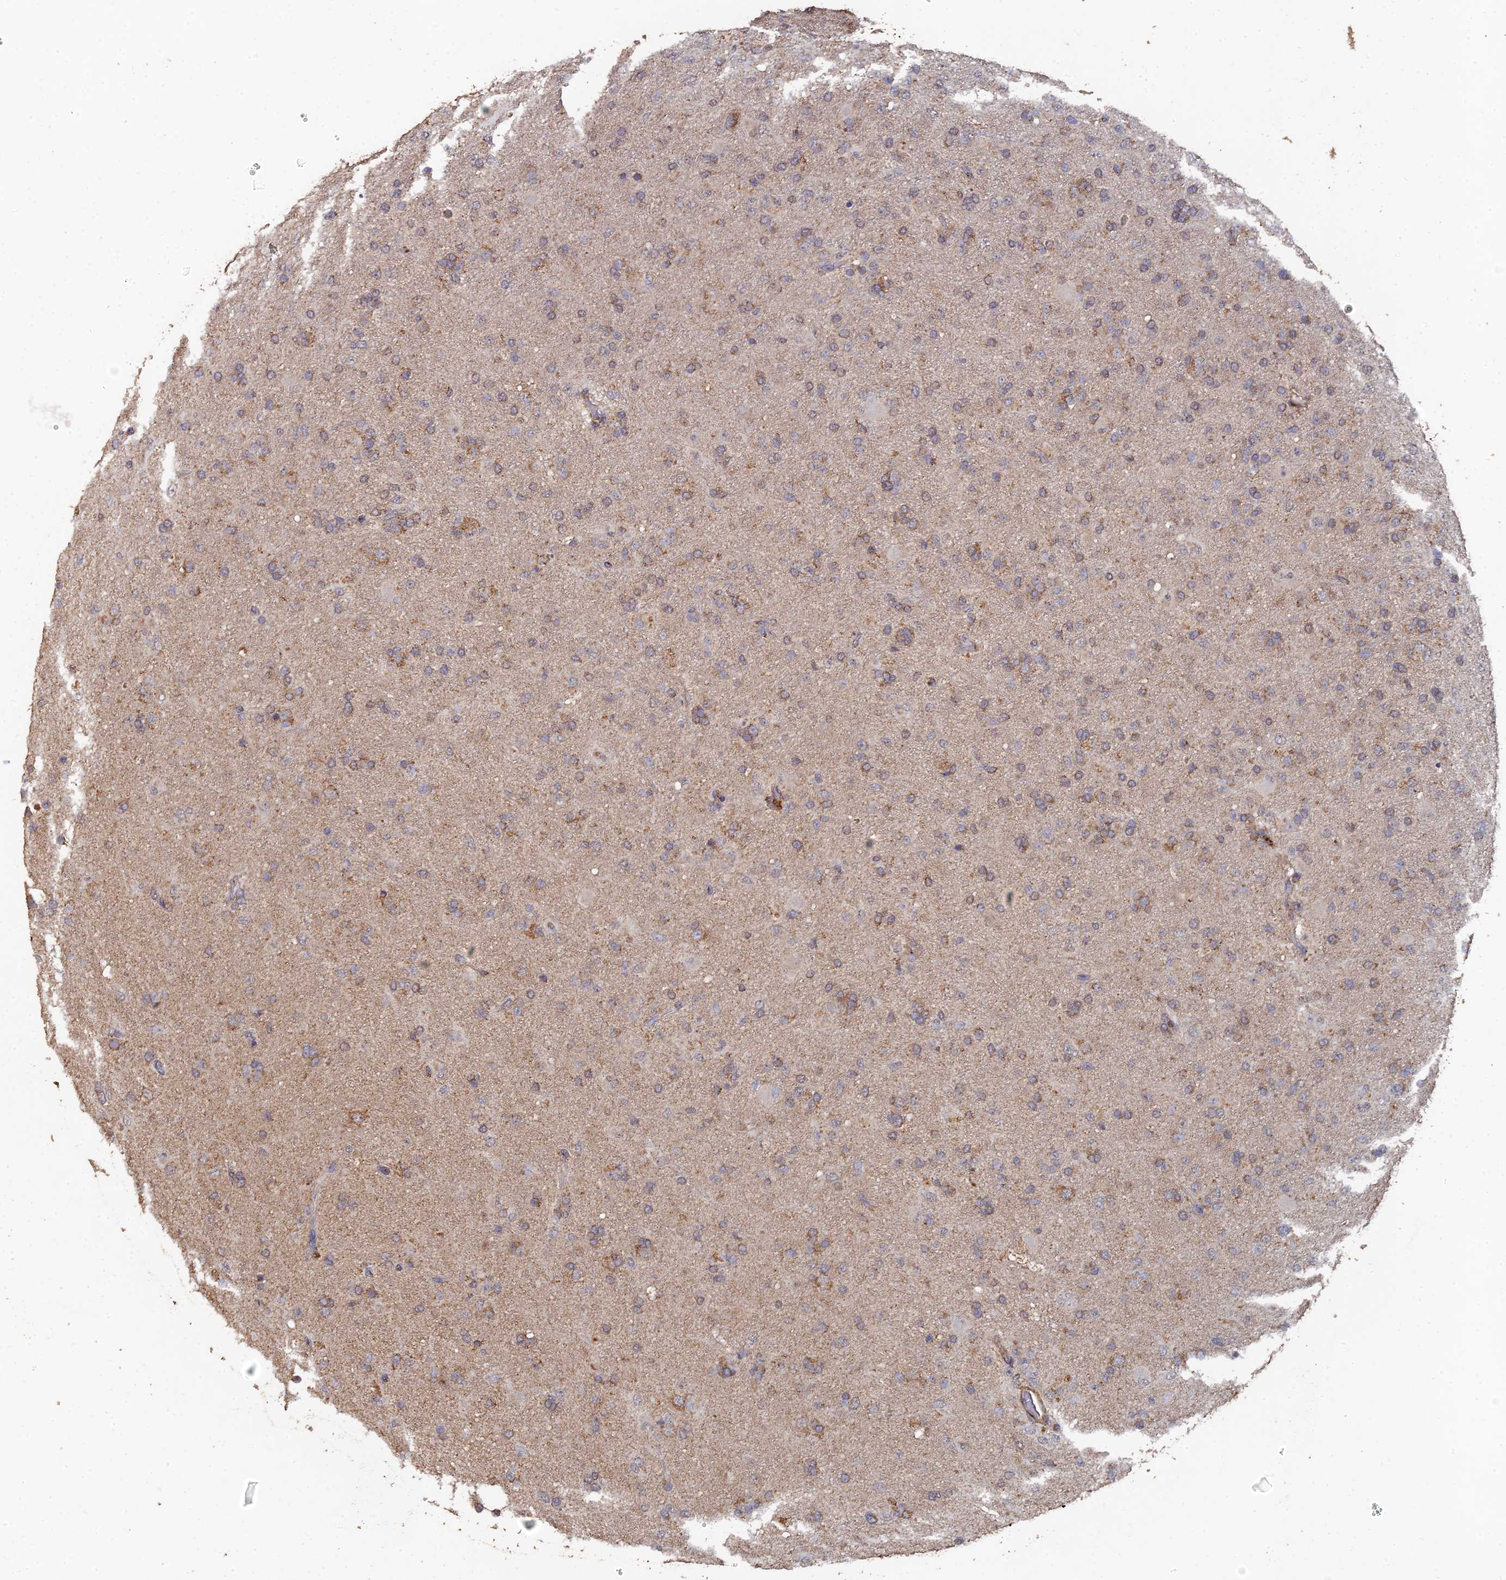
{"staining": {"intensity": "moderate", "quantity": ">75%", "location": "cytoplasmic/membranous"}, "tissue": "glioma", "cell_type": "Tumor cells", "image_type": "cancer", "snomed": [{"axis": "morphology", "description": "Glioma, malignant, Low grade"}, {"axis": "topography", "description": "Brain"}], "caption": "Glioma stained with immunohistochemistry demonstrates moderate cytoplasmic/membranous staining in approximately >75% of tumor cells.", "gene": "SPANXN4", "patient": {"sex": "male", "age": 65}}